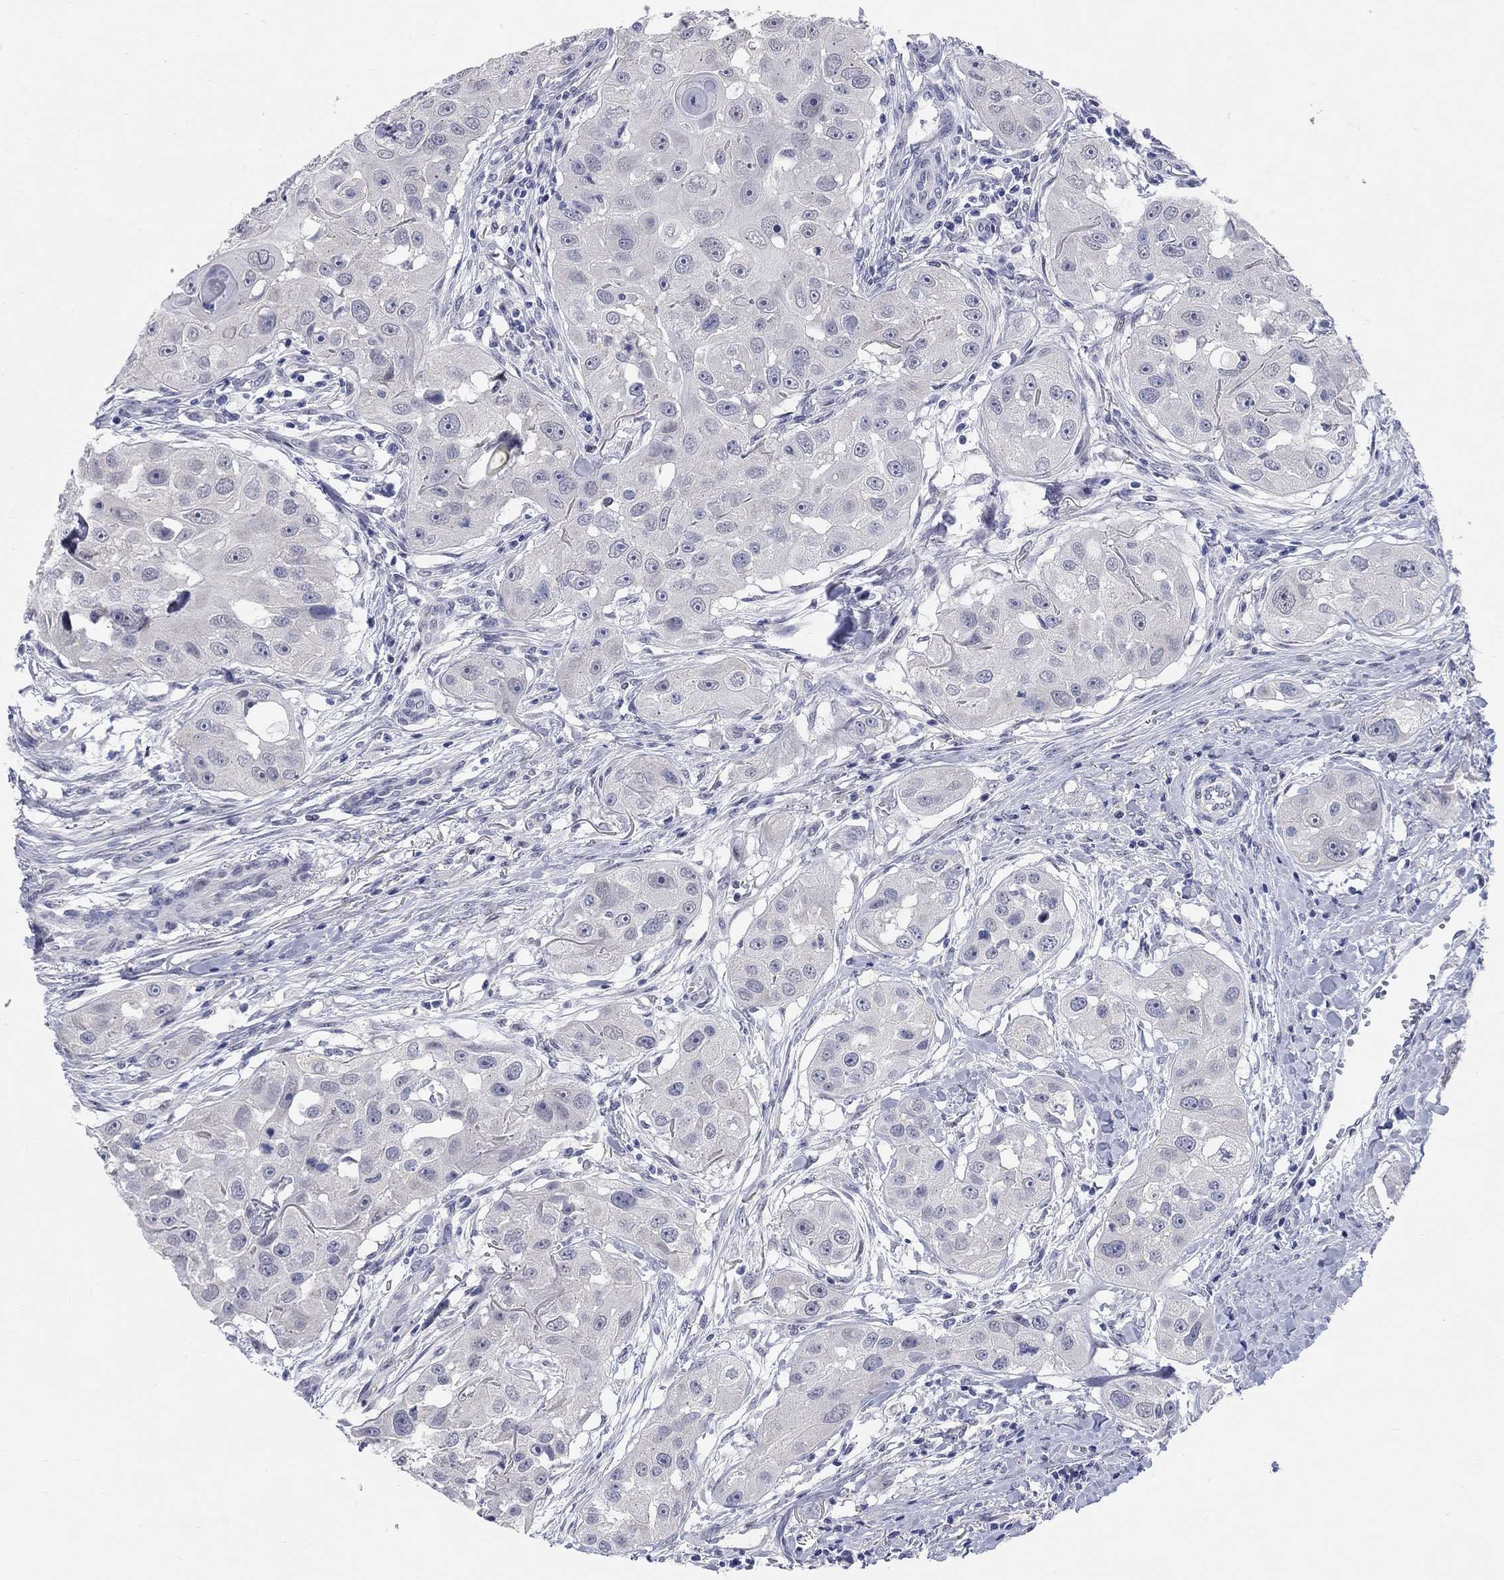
{"staining": {"intensity": "negative", "quantity": "none", "location": "none"}, "tissue": "head and neck cancer", "cell_type": "Tumor cells", "image_type": "cancer", "snomed": [{"axis": "morphology", "description": "Squamous cell carcinoma, NOS"}, {"axis": "topography", "description": "Head-Neck"}], "caption": "Image shows no significant protein expression in tumor cells of head and neck squamous cell carcinoma.", "gene": "WASF3", "patient": {"sex": "male", "age": 51}}